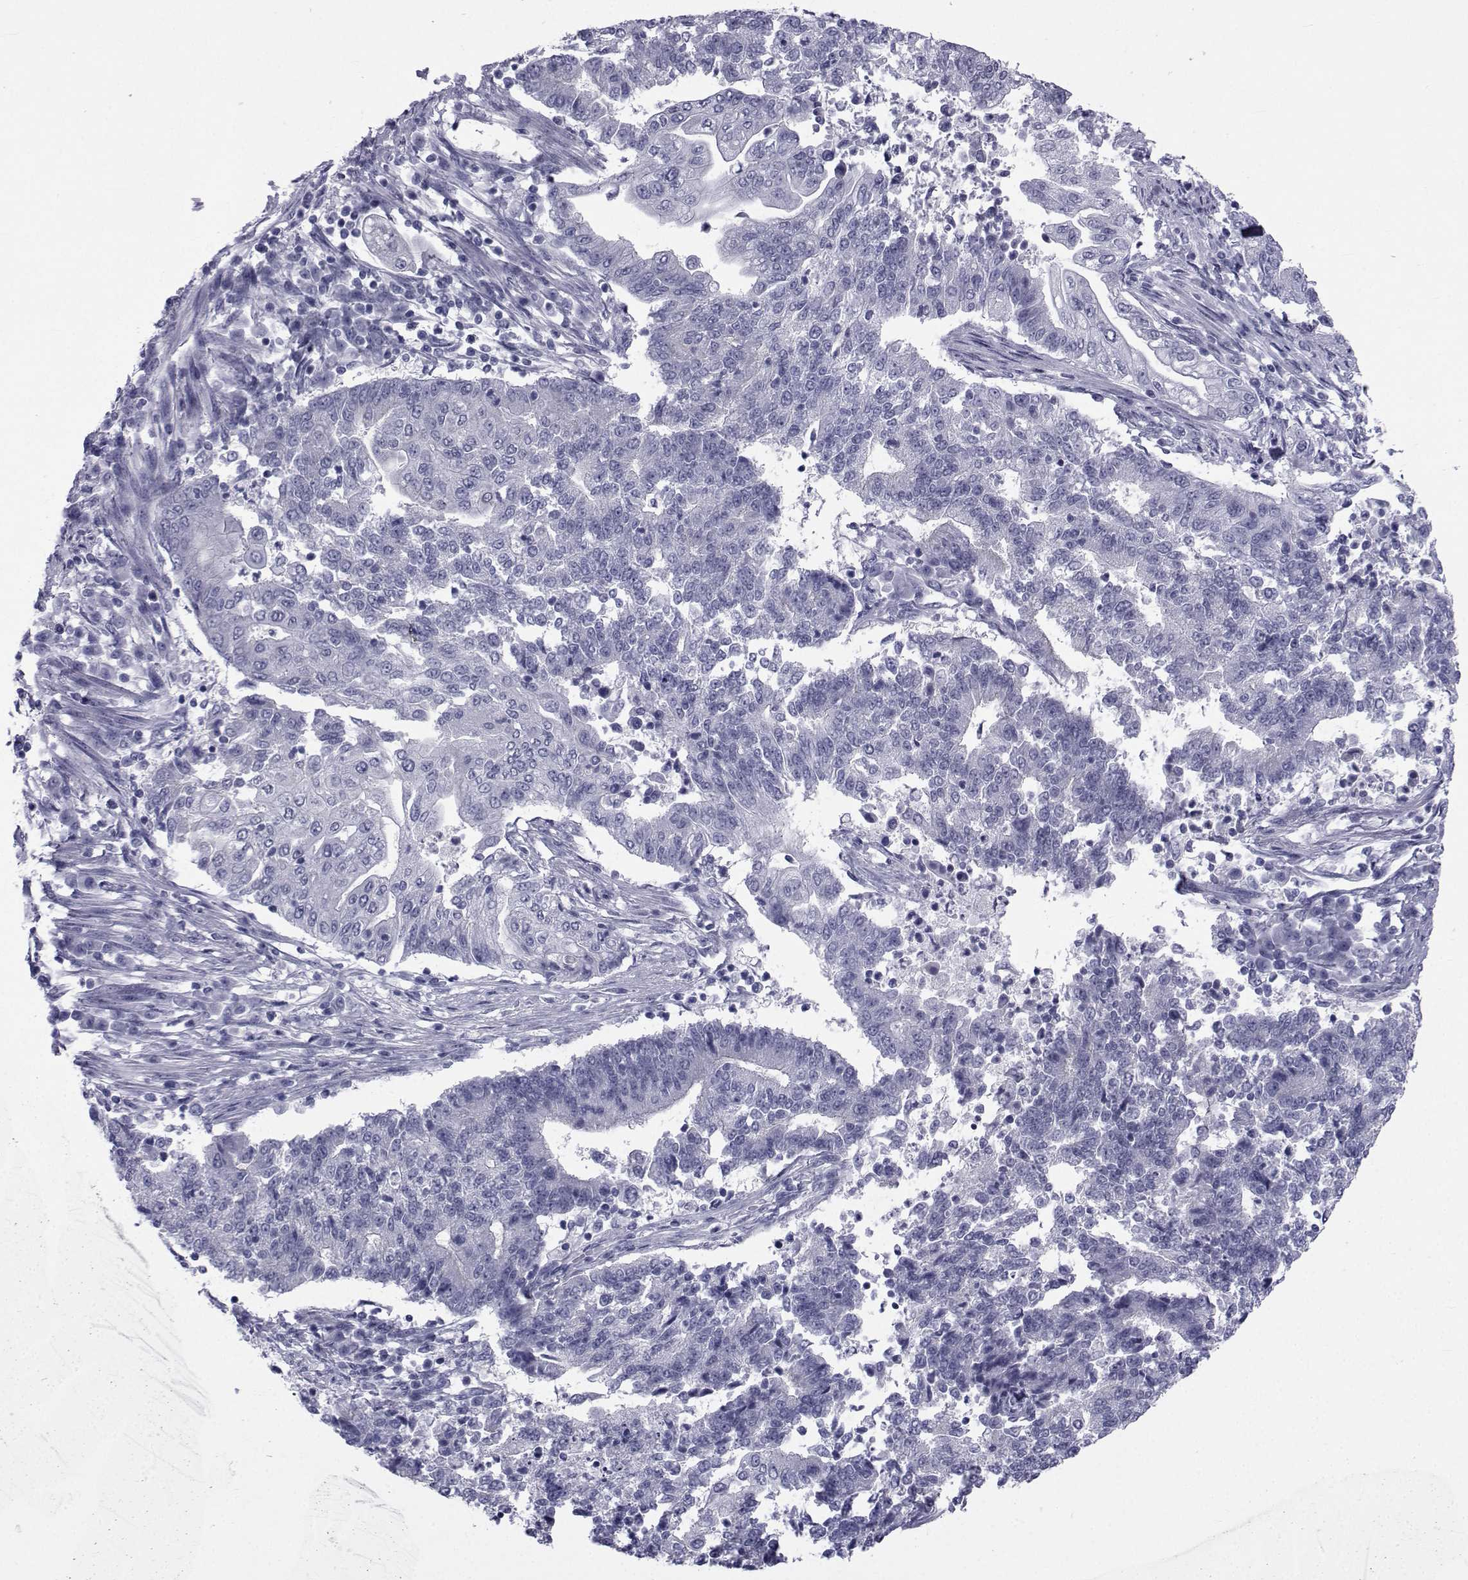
{"staining": {"intensity": "negative", "quantity": "none", "location": "none"}, "tissue": "endometrial cancer", "cell_type": "Tumor cells", "image_type": "cancer", "snomed": [{"axis": "morphology", "description": "Adenocarcinoma, NOS"}, {"axis": "topography", "description": "Uterus"}, {"axis": "topography", "description": "Endometrium"}], "caption": "A high-resolution micrograph shows IHC staining of endometrial cancer, which displays no significant positivity in tumor cells.", "gene": "PDE6H", "patient": {"sex": "female", "age": 54}}